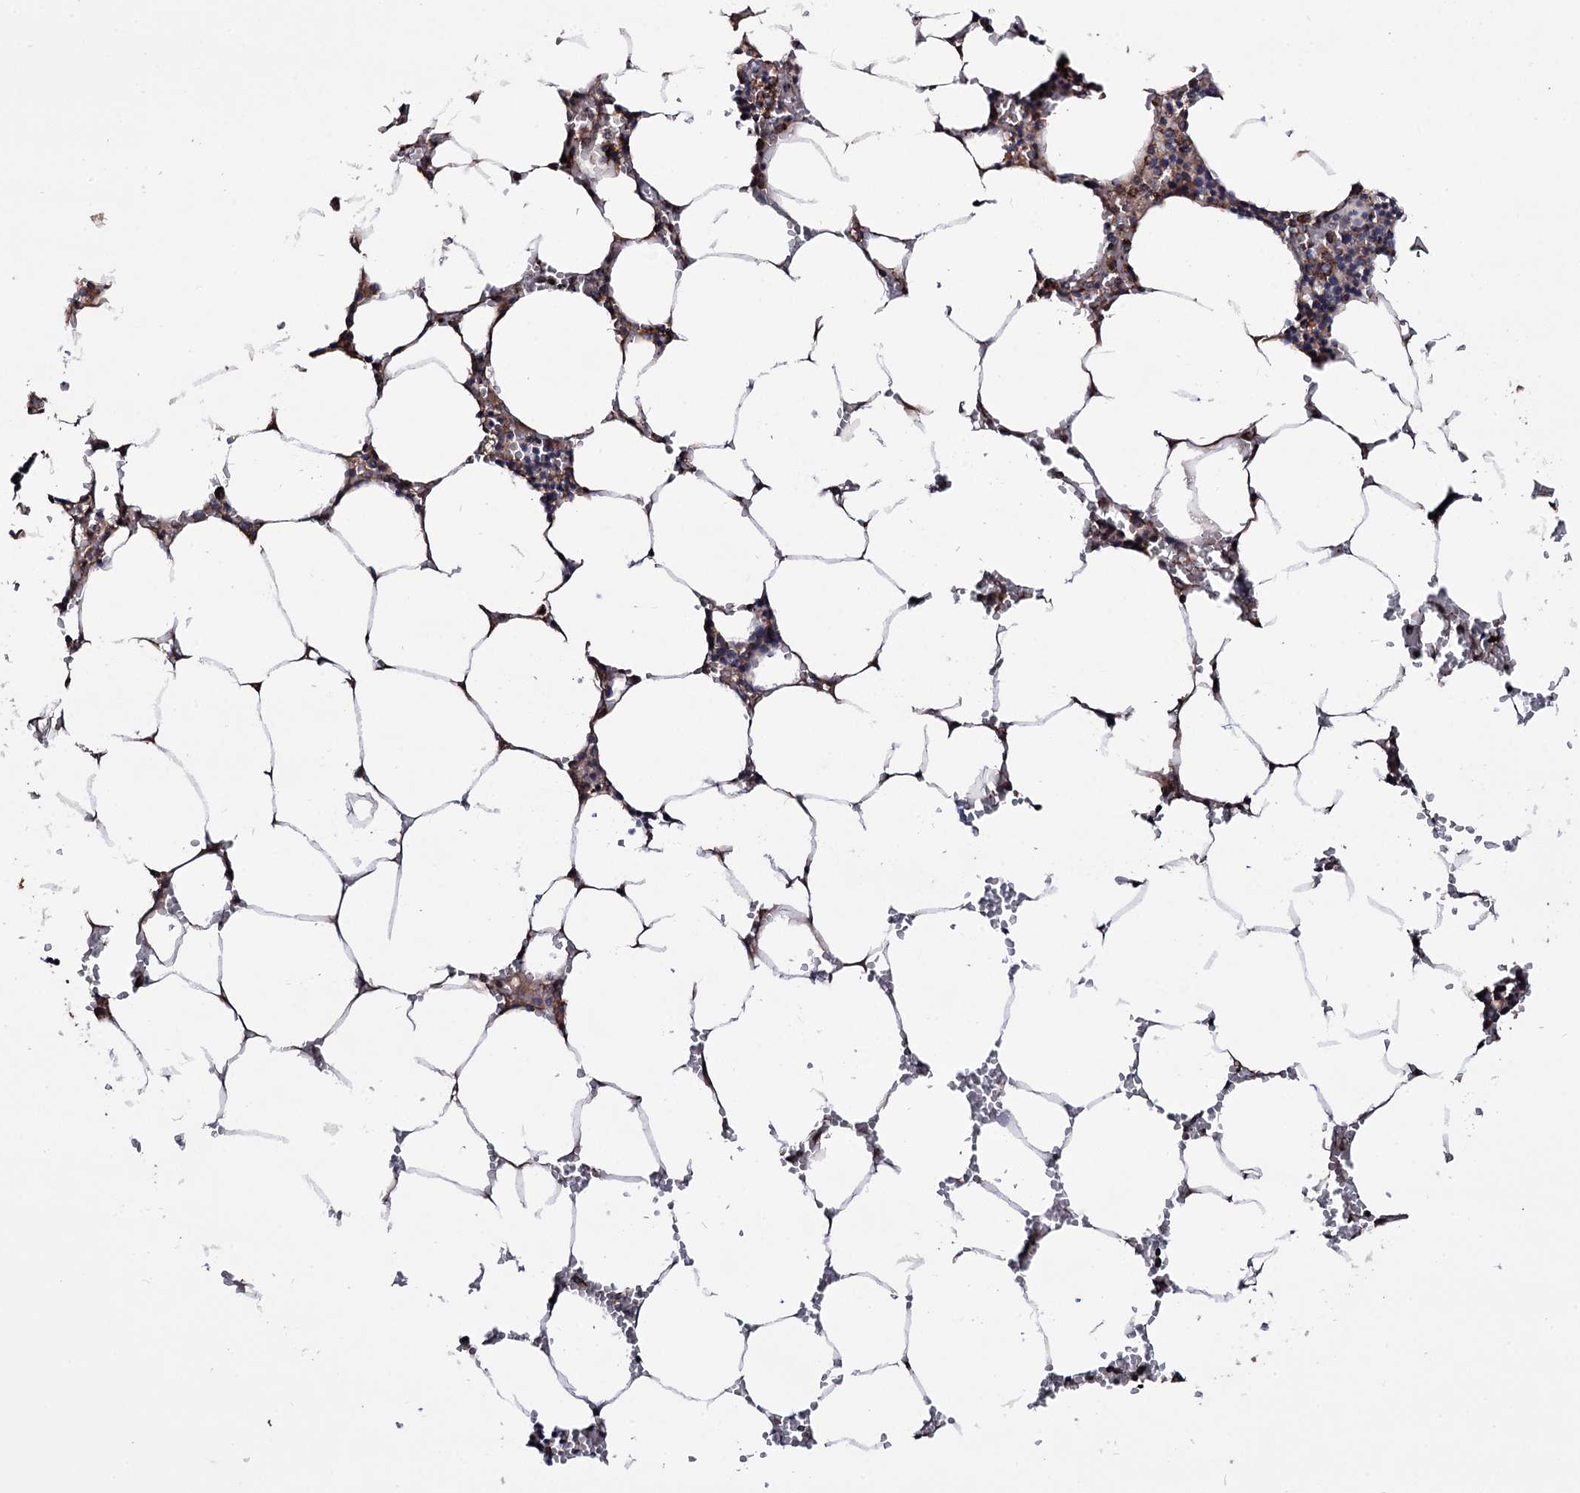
{"staining": {"intensity": "moderate", "quantity": "<25%", "location": "cytoplasmic/membranous"}, "tissue": "bone marrow", "cell_type": "Hematopoietic cells", "image_type": "normal", "snomed": [{"axis": "morphology", "description": "Normal tissue, NOS"}, {"axis": "topography", "description": "Bone marrow"}], "caption": "Immunohistochemical staining of benign human bone marrow displays <25% levels of moderate cytoplasmic/membranous protein staining in about <25% of hematopoietic cells. (brown staining indicates protein expression, while blue staining denotes nuclei).", "gene": "IQCH", "patient": {"sex": "male", "age": 70}}